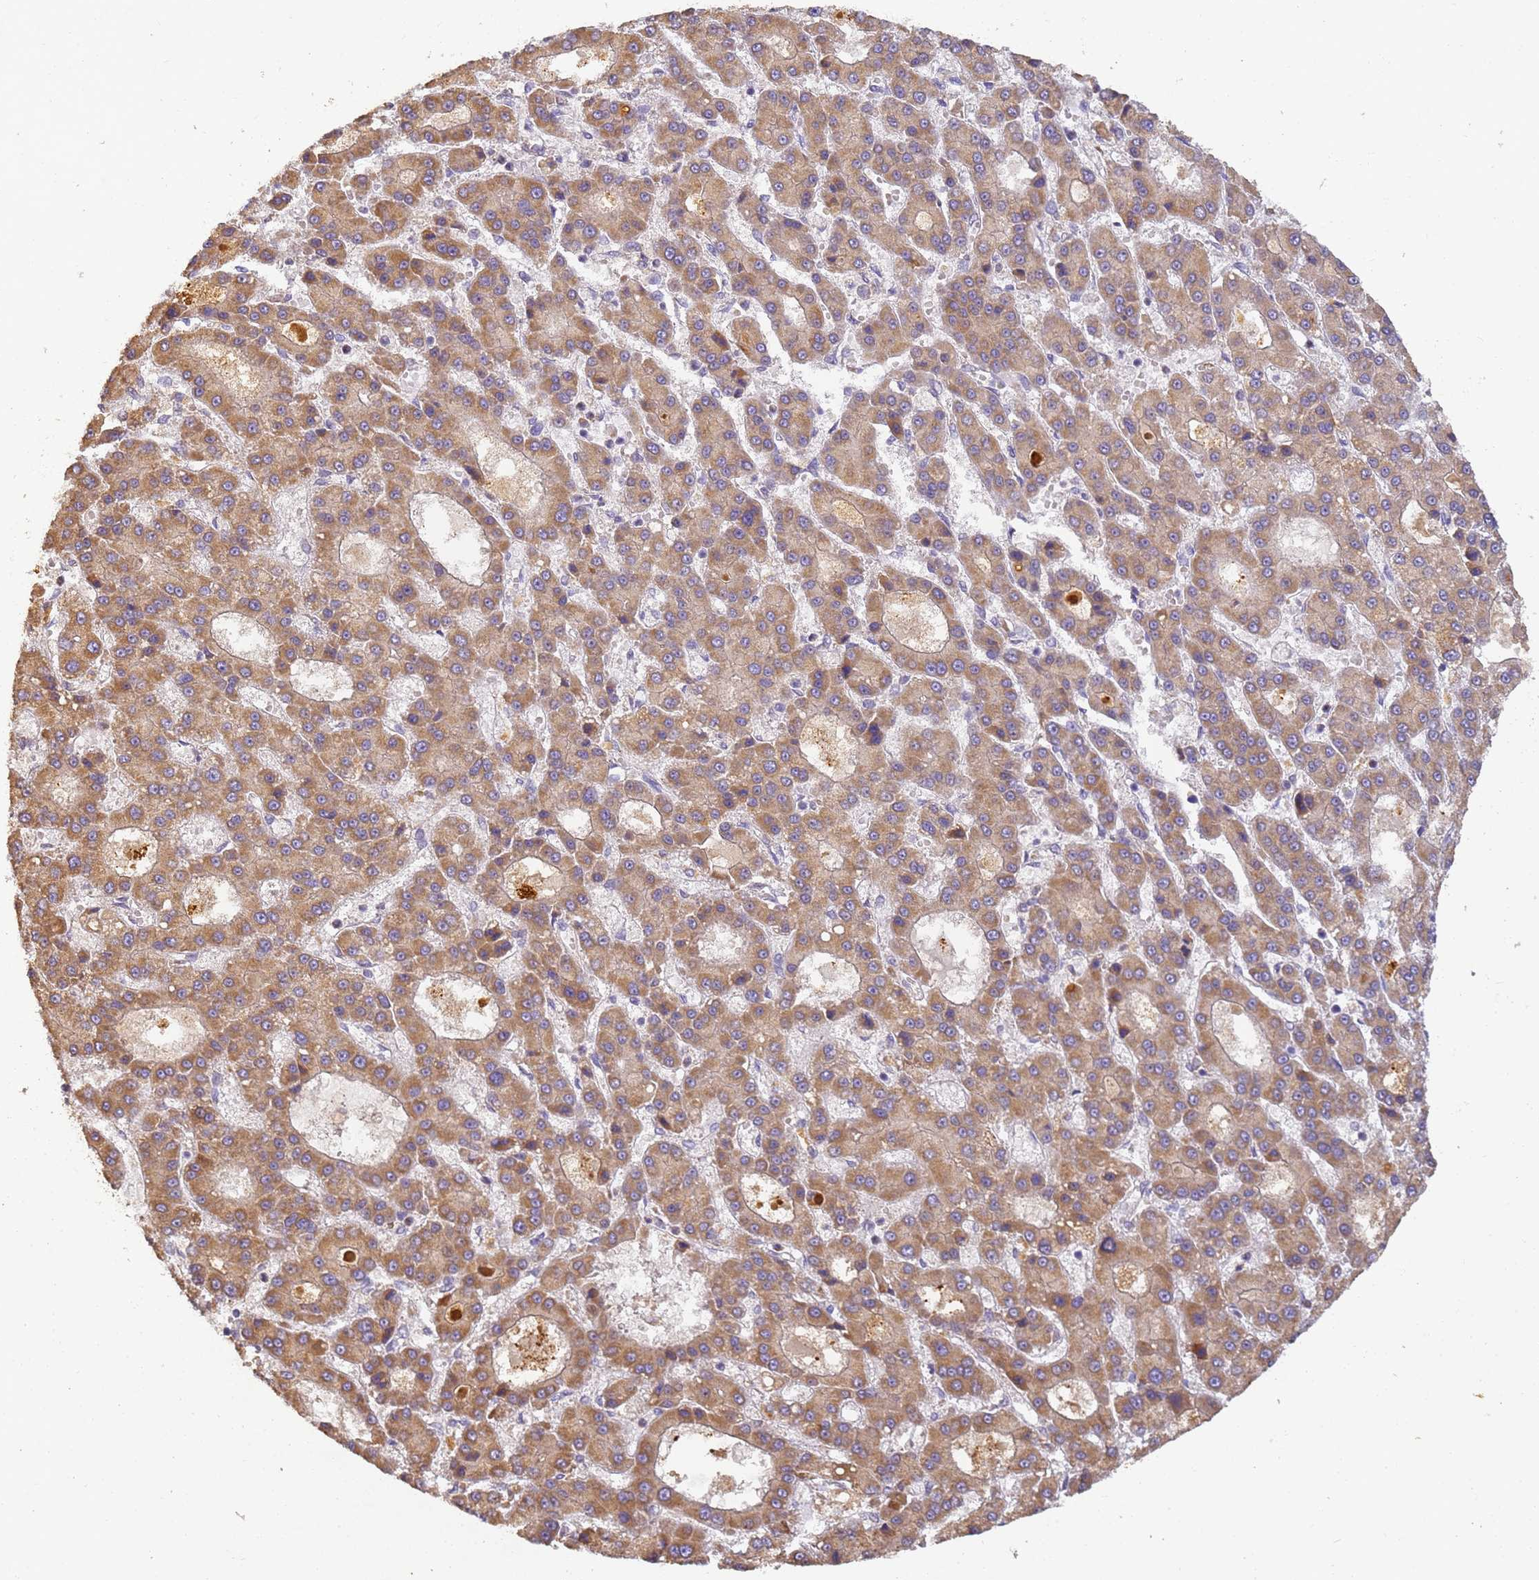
{"staining": {"intensity": "moderate", "quantity": ">75%", "location": "cytoplasmic/membranous"}, "tissue": "liver cancer", "cell_type": "Tumor cells", "image_type": "cancer", "snomed": [{"axis": "morphology", "description": "Carcinoma, Hepatocellular, NOS"}, {"axis": "topography", "description": "Liver"}], "caption": "Liver cancer (hepatocellular carcinoma) stained with a protein marker shows moderate staining in tumor cells.", "gene": "TIGAR", "patient": {"sex": "male", "age": 70}}